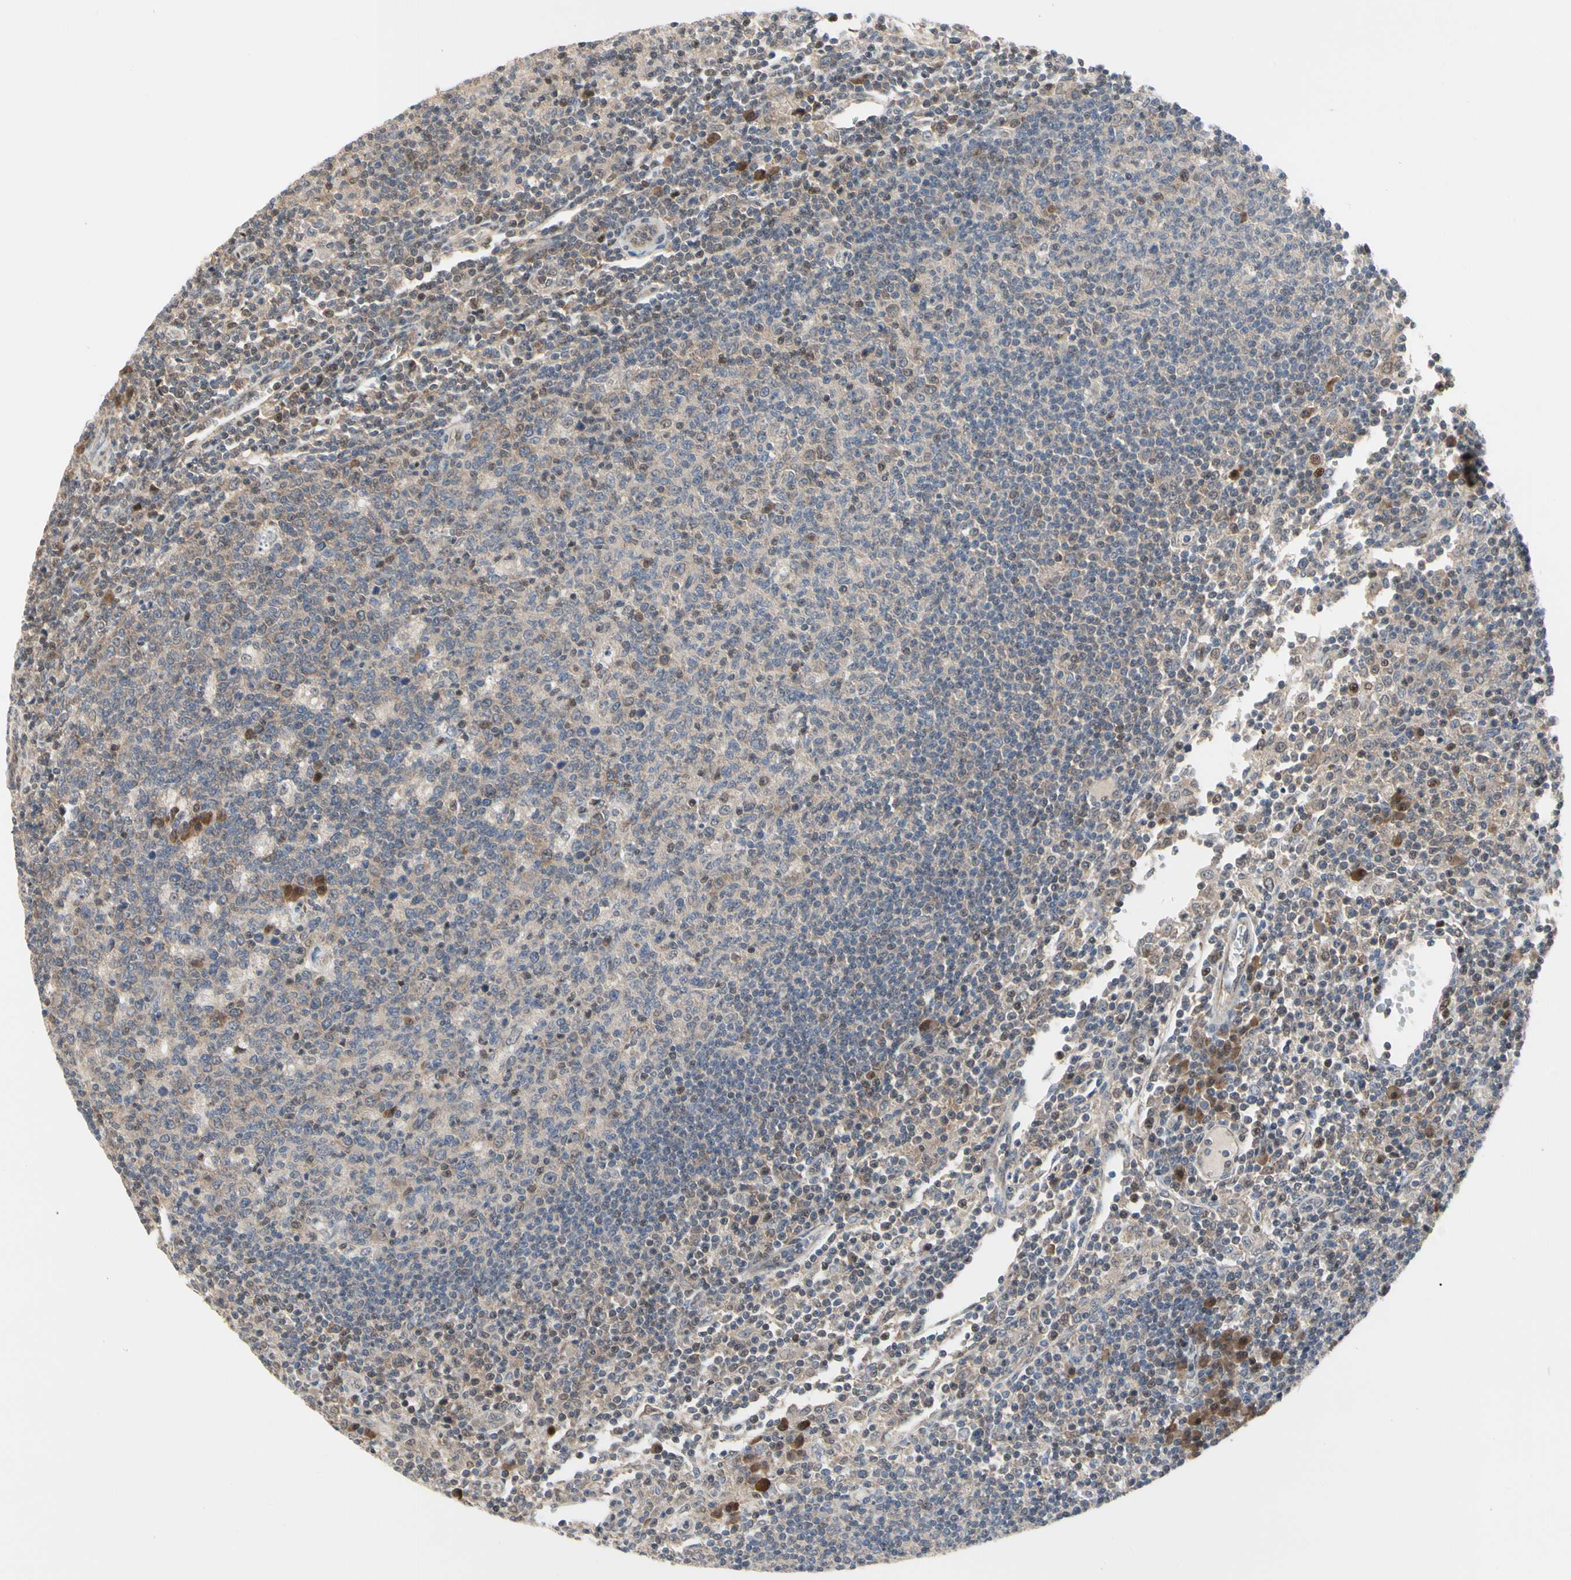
{"staining": {"intensity": "weak", "quantity": ">75%", "location": "cytoplasmic/membranous"}, "tissue": "lymph node", "cell_type": "Germinal center cells", "image_type": "normal", "snomed": [{"axis": "morphology", "description": "Normal tissue, NOS"}, {"axis": "morphology", "description": "Inflammation, NOS"}, {"axis": "topography", "description": "Lymph node"}], "caption": "Immunohistochemistry (IHC) (DAB) staining of unremarkable lymph node reveals weak cytoplasmic/membranous protein staining in approximately >75% of germinal center cells.", "gene": "CDK5", "patient": {"sex": "male", "age": 55}}